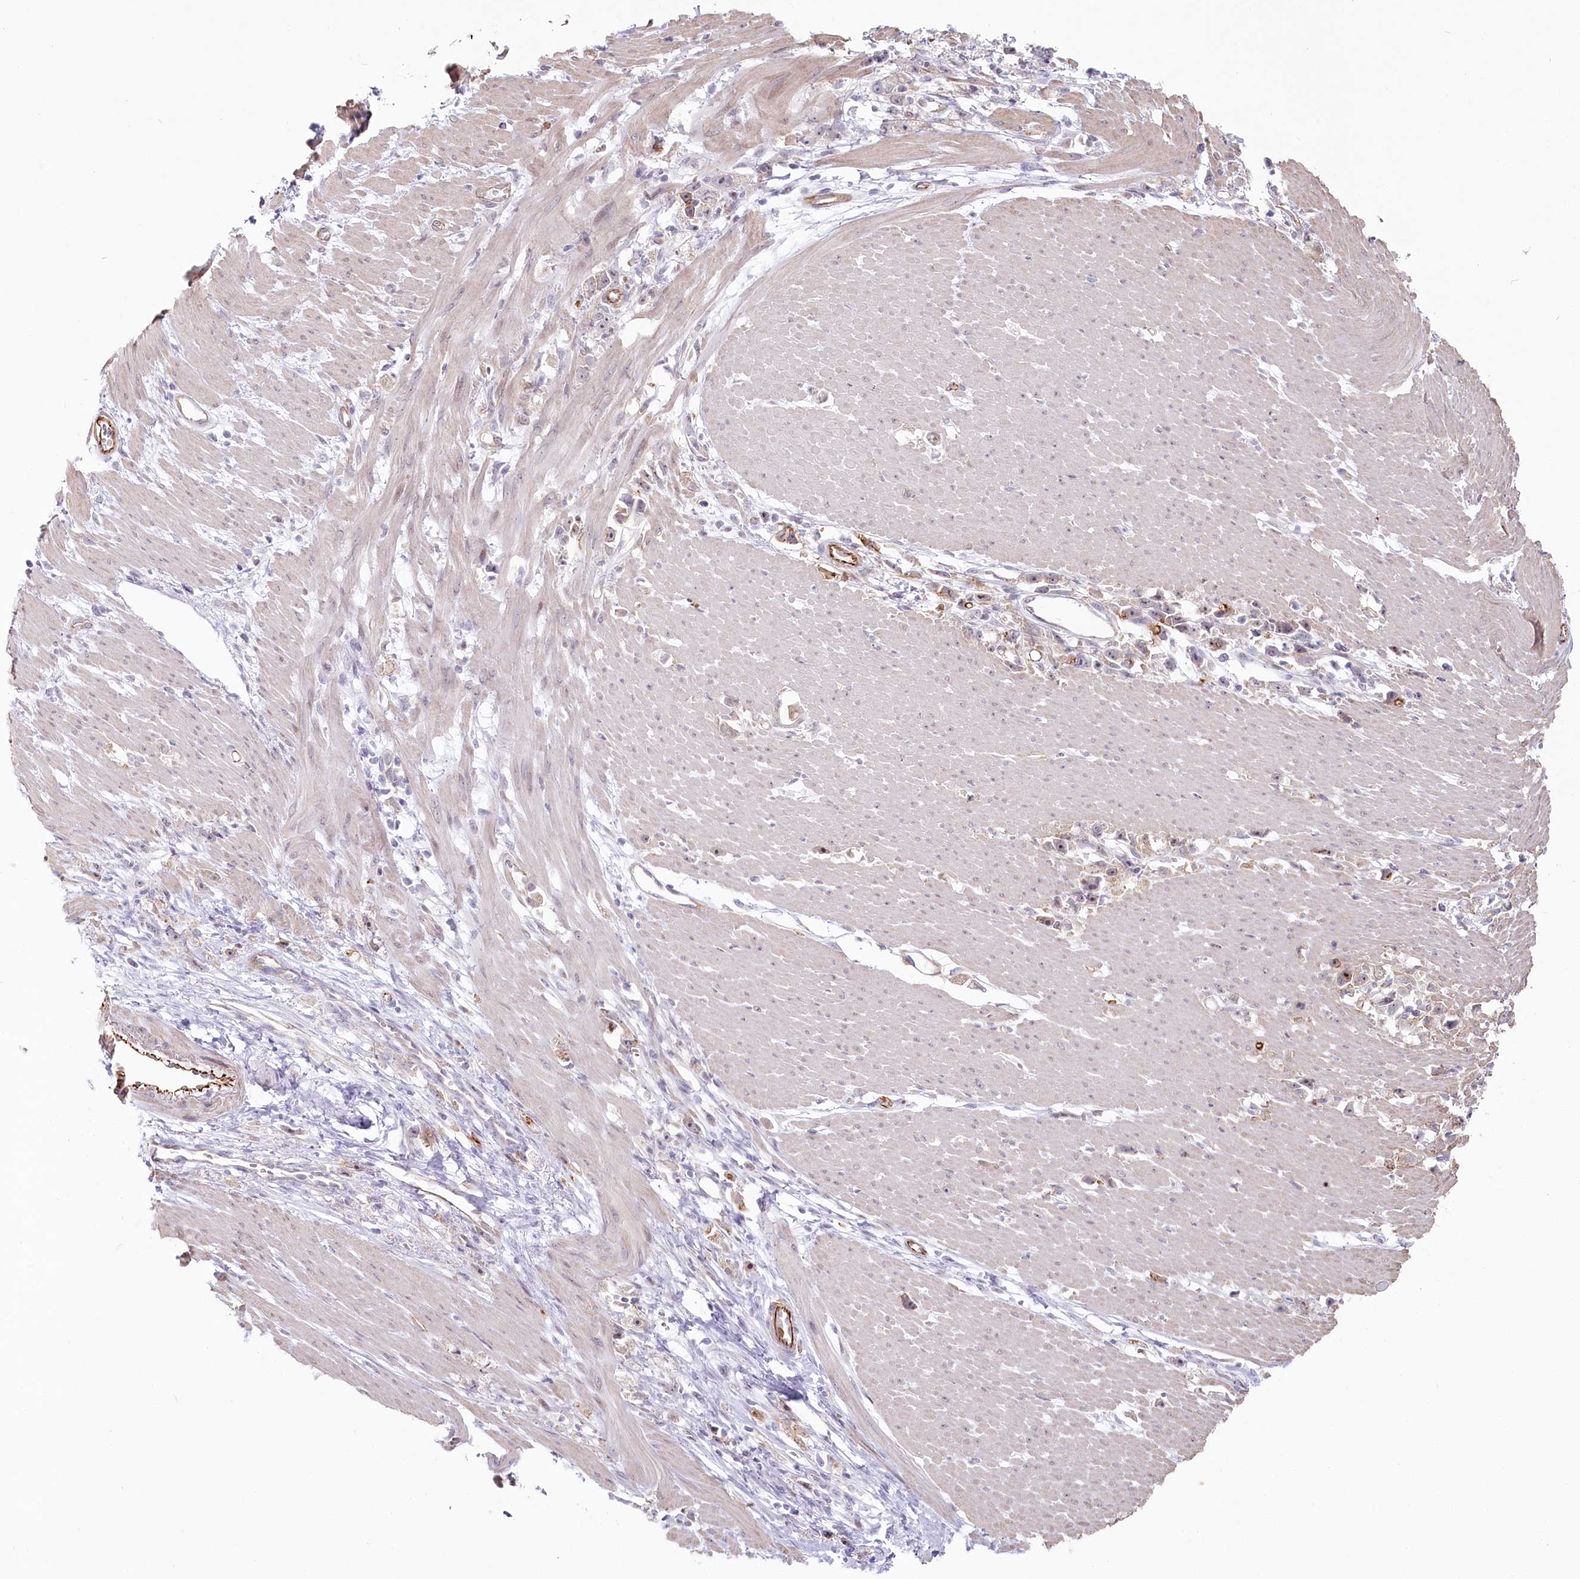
{"staining": {"intensity": "moderate", "quantity": "<25%", "location": "nuclear"}, "tissue": "stomach cancer", "cell_type": "Tumor cells", "image_type": "cancer", "snomed": [{"axis": "morphology", "description": "Adenocarcinoma, NOS"}, {"axis": "topography", "description": "Stomach"}], "caption": "Protein staining of stomach cancer (adenocarcinoma) tissue reveals moderate nuclear positivity in approximately <25% of tumor cells. Nuclei are stained in blue.", "gene": "ABHD8", "patient": {"sex": "female", "age": 59}}